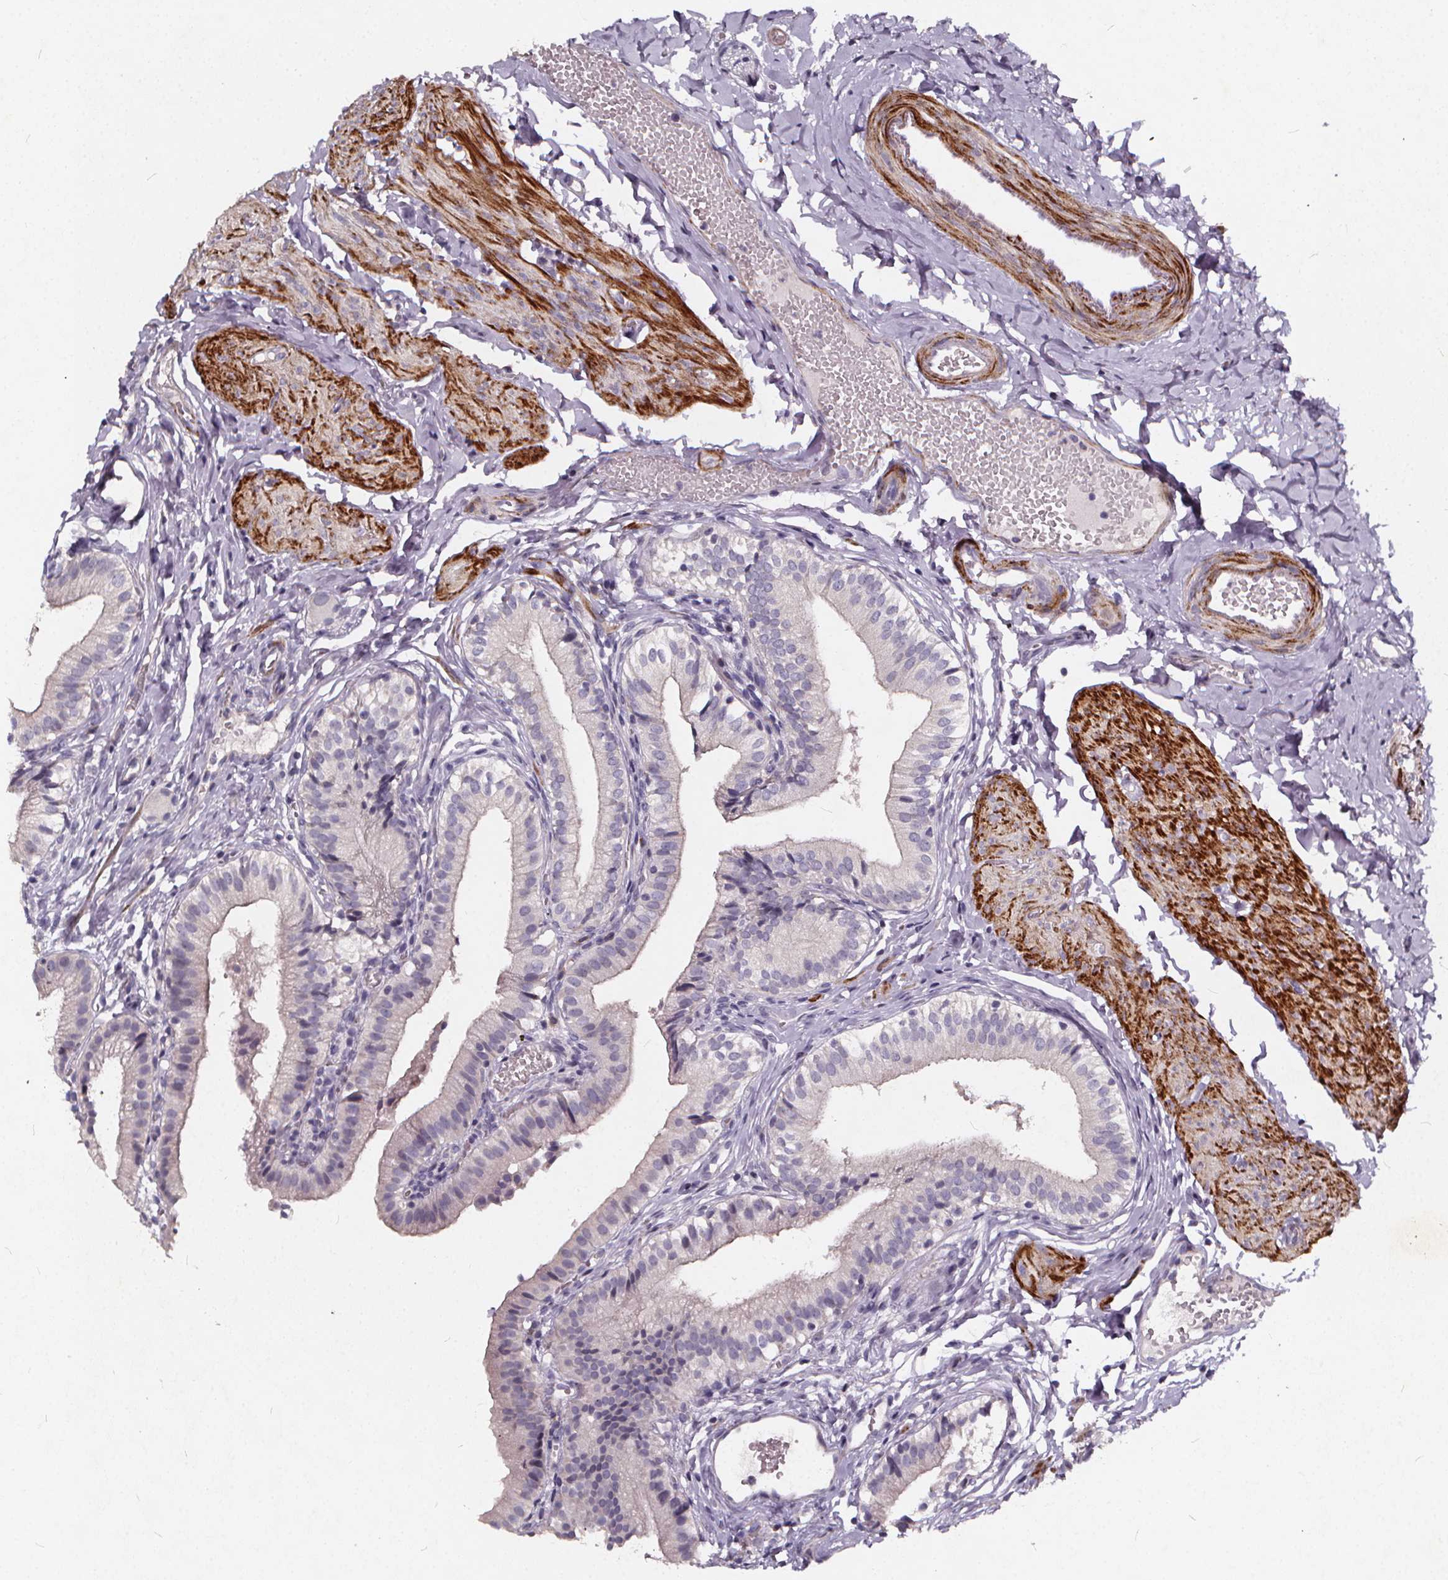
{"staining": {"intensity": "negative", "quantity": "none", "location": "none"}, "tissue": "gallbladder", "cell_type": "Glandular cells", "image_type": "normal", "snomed": [{"axis": "morphology", "description": "Normal tissue, NOS"}, {"axis": "topography", "description": "Gallbladder"}], "caption": "An image of gallbladder stained for a protein demonstrates no brown staining in glandular cells. (IHC, brightfield microscopy, high magnification).", "gene": "TSPAN14", "patient": {"sex": "female", "age": 47}}